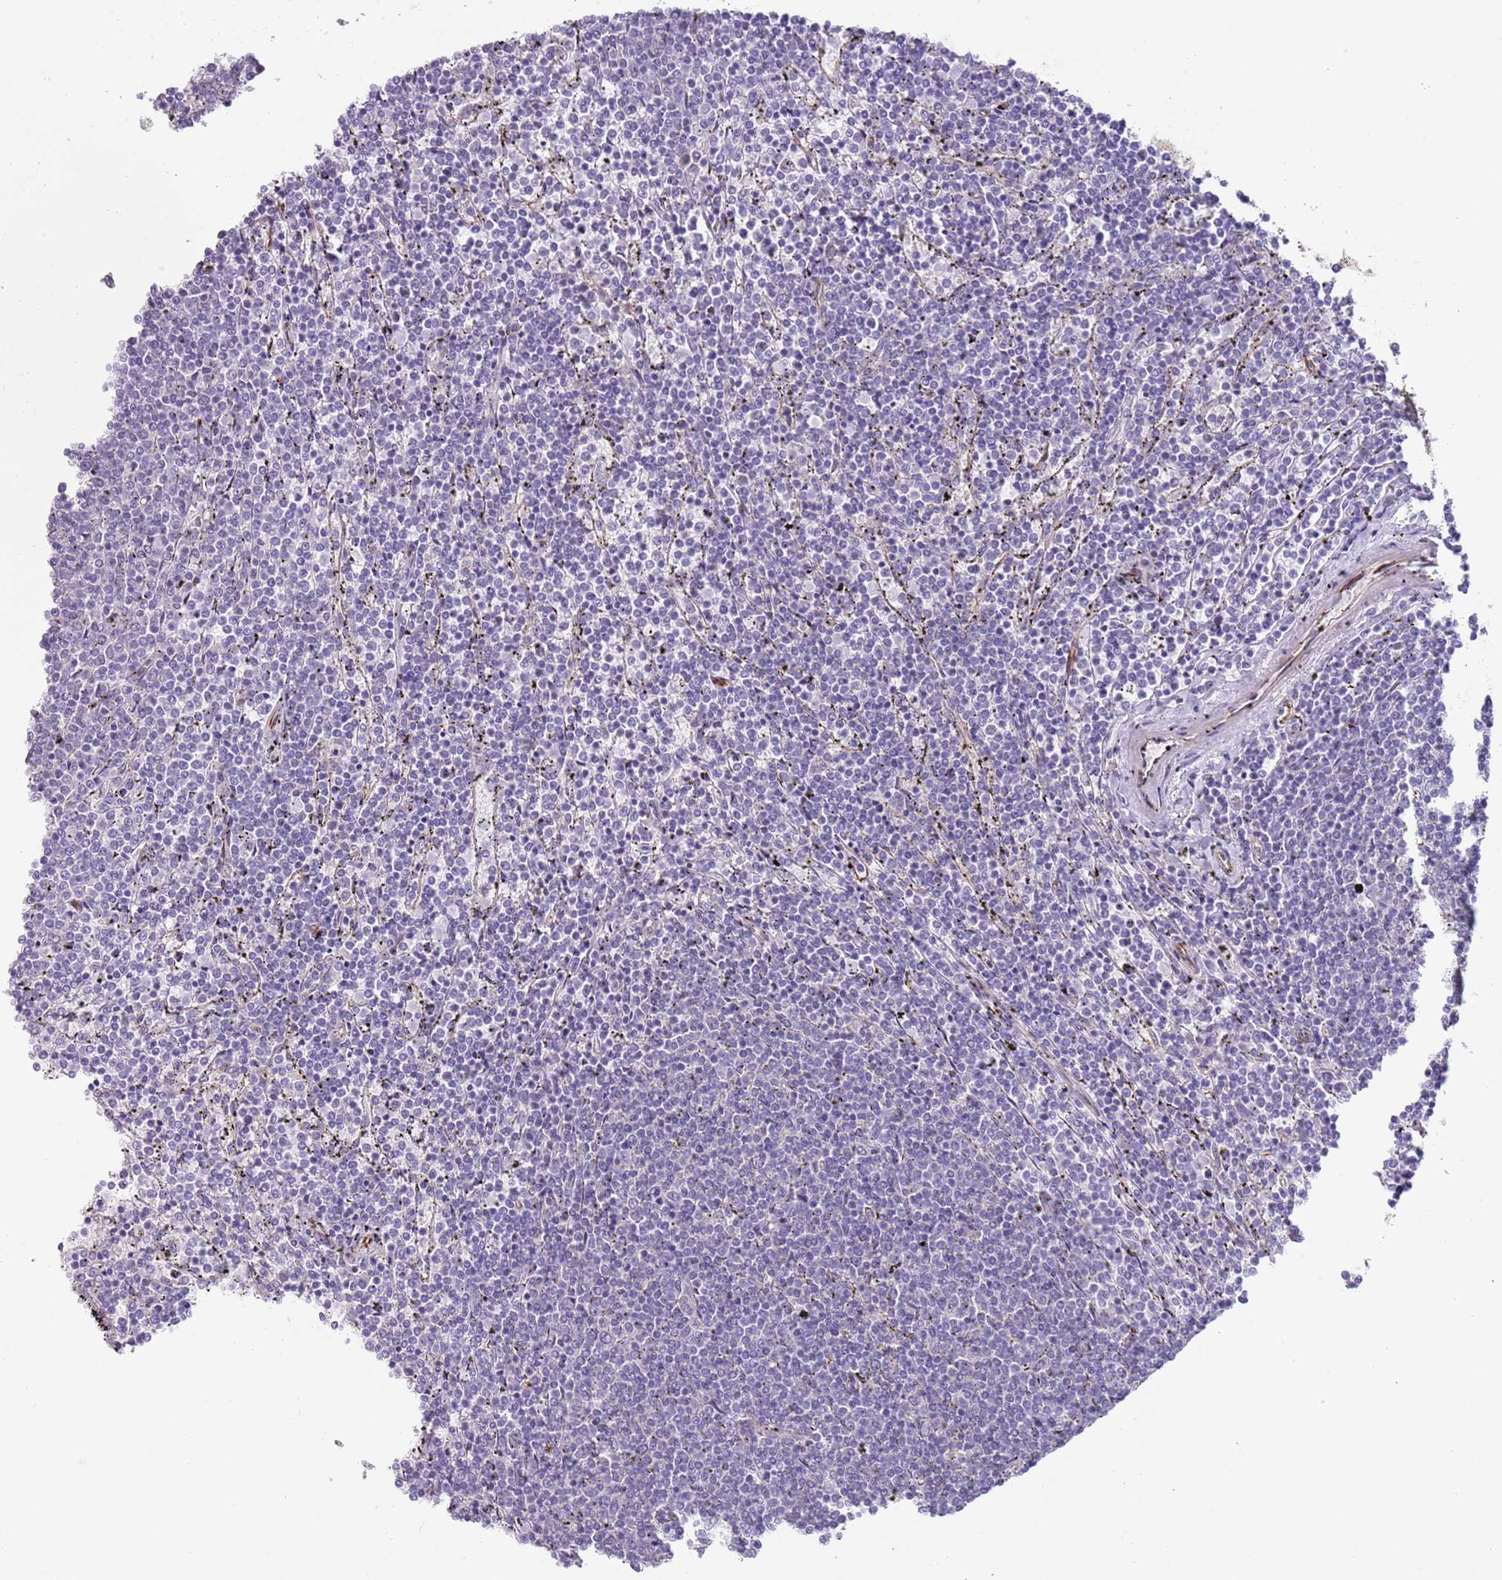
{"staining": {"intensity": "negative", "quantity": "none", "location": "none"}, "tissue": "lymphoma", "cell_type": "Tumor cells", "image_type": "cancer", "snomed": [{"axis": "morphology", "description": "Malignant lymphoma, non-Hodgkin's type, Low grade"}, {"axis": "topography", "description": "Spleen"}], "caption": "This is a micrograph of IHC staining of lymphoma, which shows no staining in tumor cells.", "gene": "NBPF3", "patient": {"sex": "female", "age": 50}}